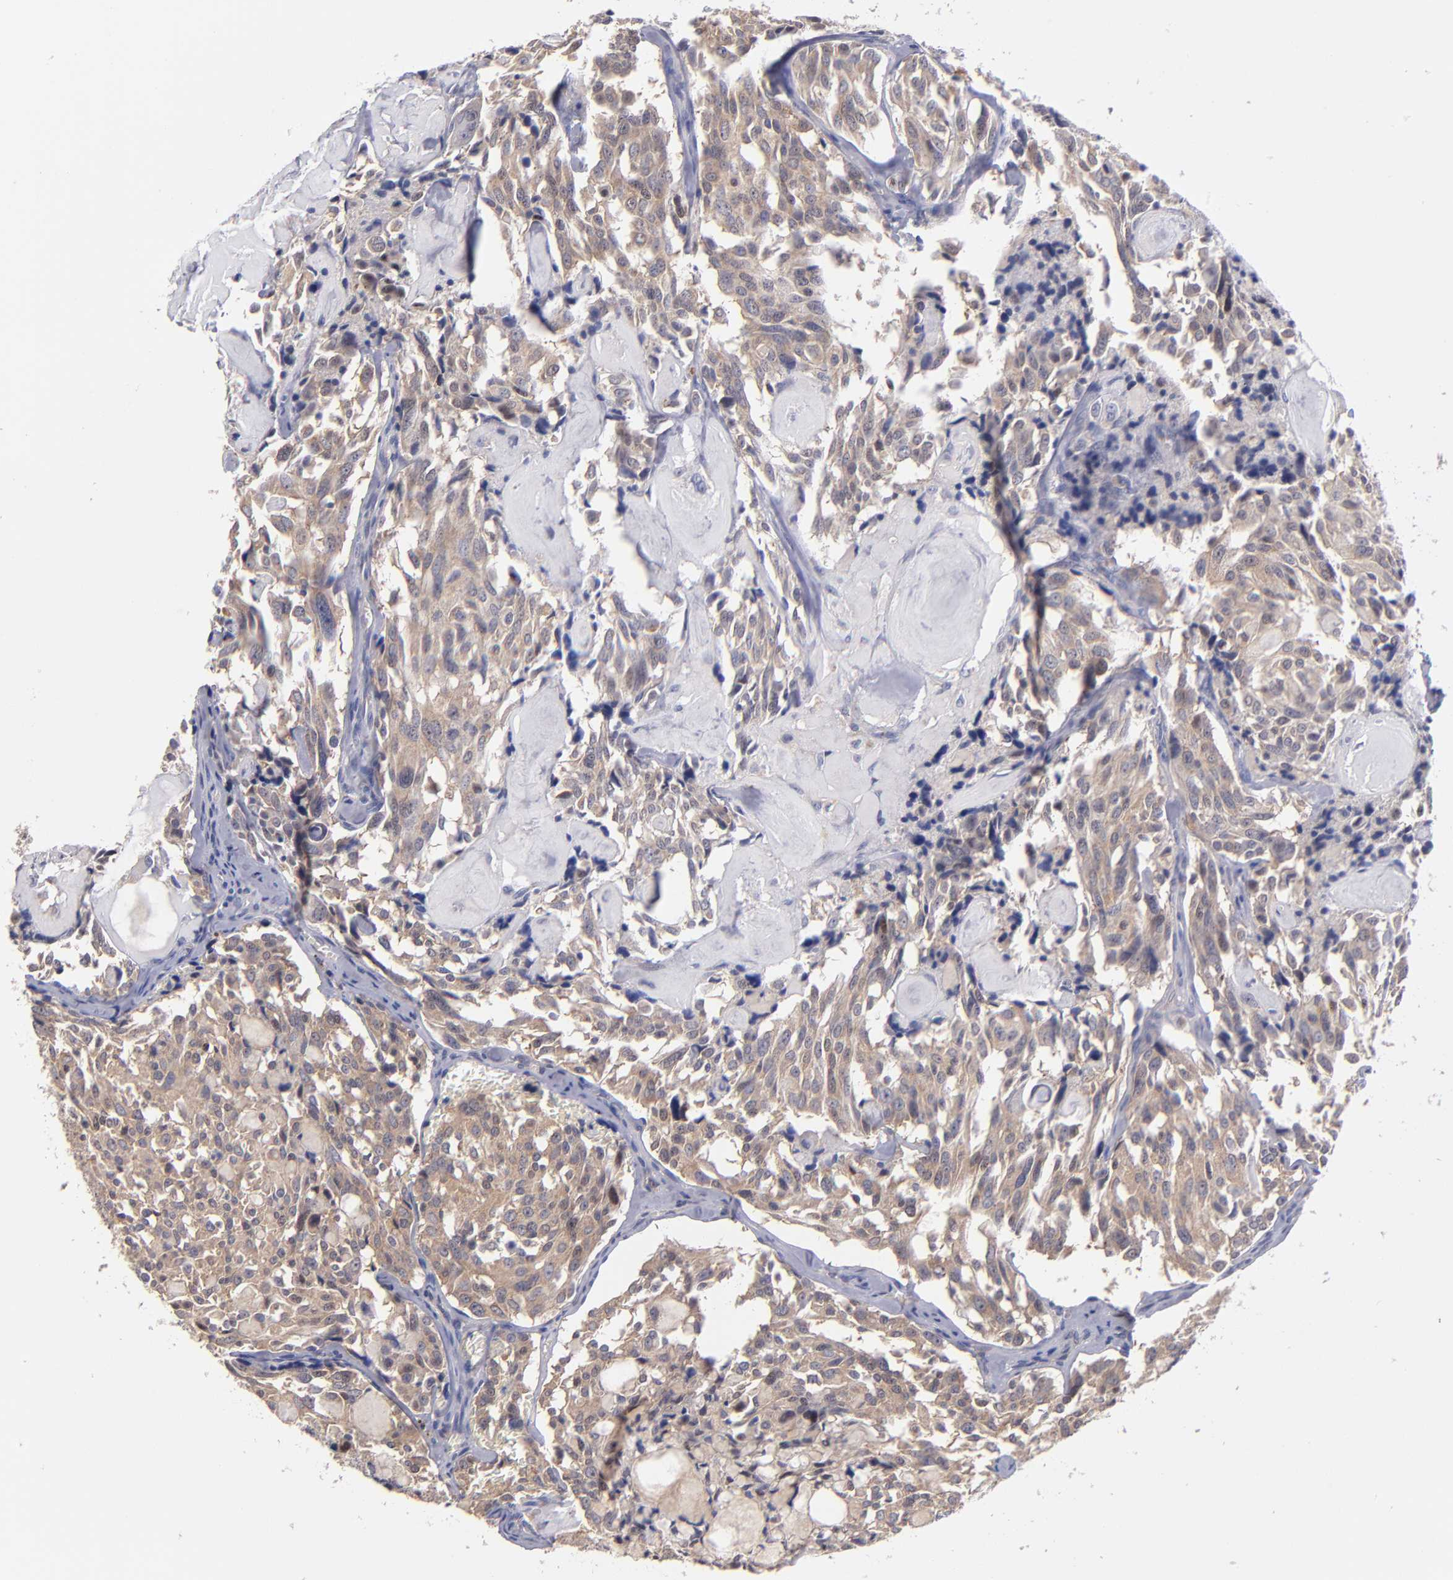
{"staining": {"intensity": "weak", "quantity": ">75%", "location": "cytoplasmic/membranous"}, "tissue": "thyroid cancer", "cell_type": "Tumor cells", "image_type": "cancer", "snomed": [{"axis": "morphology", "description": "Carcinoma, NOS"}, {"axis": "morphology", "description": "Carcinoid, malignant, NOS"}, {"axis": "topography", "description": "Thyroid gland"}], "caption": "Tumor cells reveal low levels of weak cytoplasmic/membranous expression in about >75% of cells in thyroid cancer (carcinoma). The protein of interest is shown in brown color, while the nuclei are stained blue.", "gene": "EIF3L", "patient": {"sex": "male", "age": 33}}